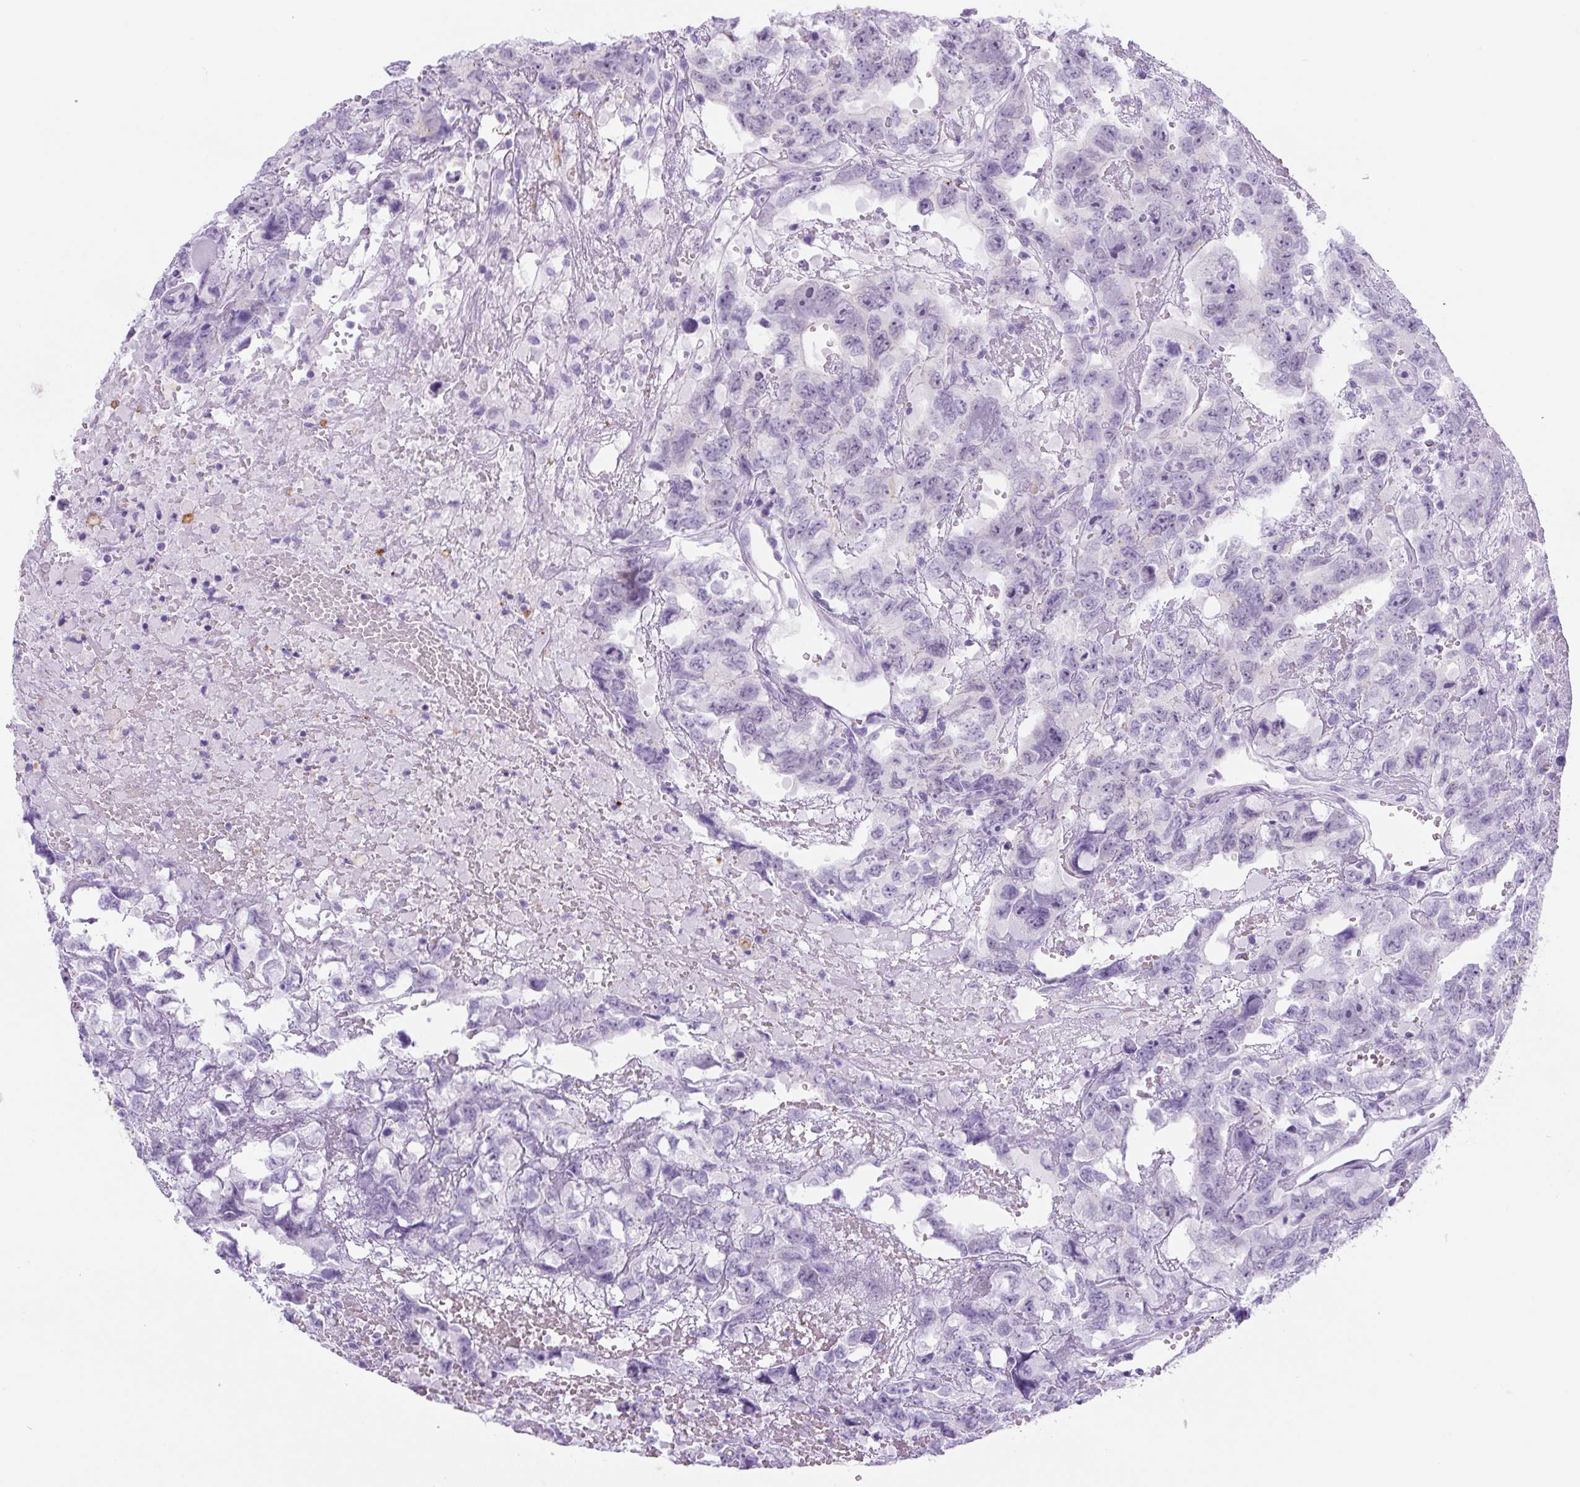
{"staining": {"intensity": "negative", "quantity": "none", "location": "none"}, "tissue": "testis cancer", "cell_type": "Tumor cells", "image_type": "cancer", "snomed": [{"axis": "morphology", "description": "Carcinoma, Embryonal, NOS"}, {"axis": "topography", "description": "Testis"}], "caption": "Tumor cells show no significant staining in testis cancer (embryonal carcinoma).", "gene": "ADAMTS19", "patient": {"sex": "male", "age": 45}}